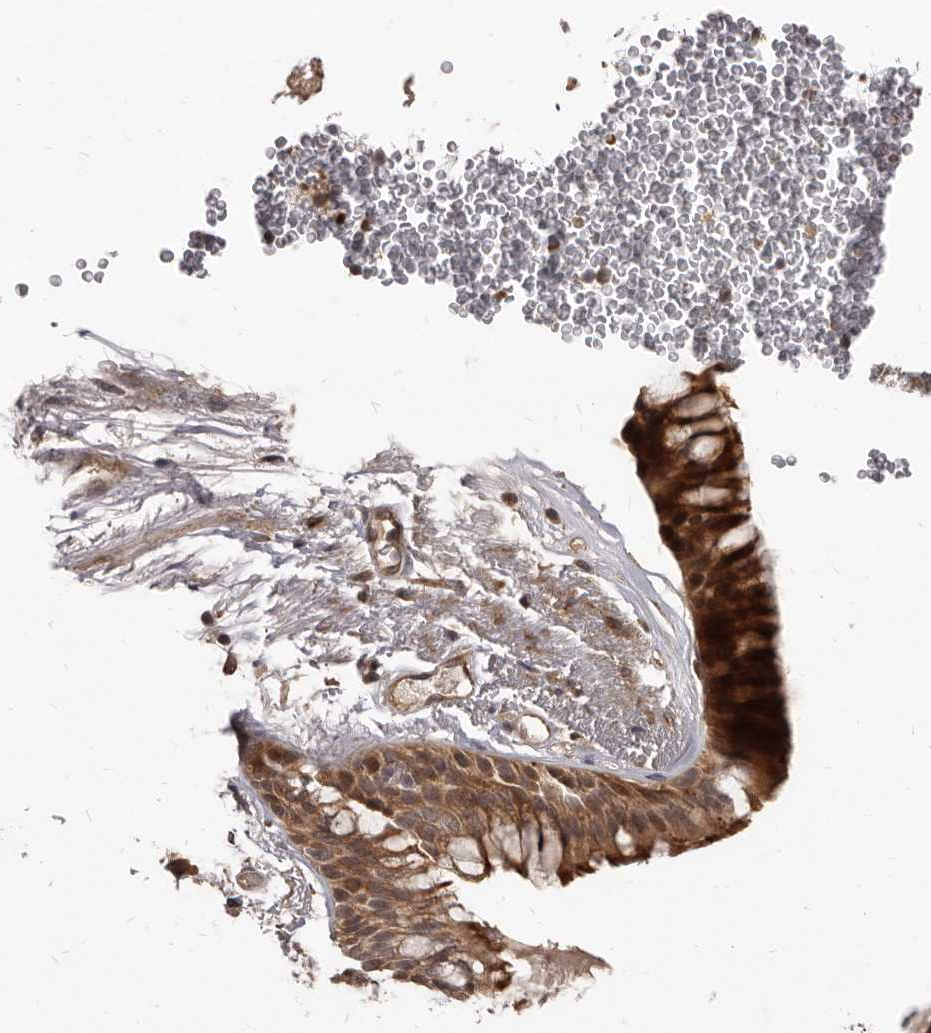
{"staining": {"intensity": "moderate", "quantity": ">75%", "location": "cytoplasmic/membranous"}, "tissue": "bronchus", "cell_type": "Respiratory epithelial cells", "image_type": "normal", "snomed": [{"axis": "morphology", "description": "Normal tissue, NOS"}, {"axis": "morphology", "description": "Squamous cell carcinoma, NOS"}, {"axis": "topography", "description": "Lymph node"}, {"axis": "topography", "description": "Bronchus"}, {"axis": "topography", "description": "Lung"}], "caption": "Immunohistochemistry (IHC) histopathology image of benign human bronchus stained for a protein (brown), which reveals medium levels of moderate cytoplasmic/membranous staining in about >75% of respiratory epithelial cells.", "gene": "GABPB2", "patient": {"sex": "male", "age": 66}}